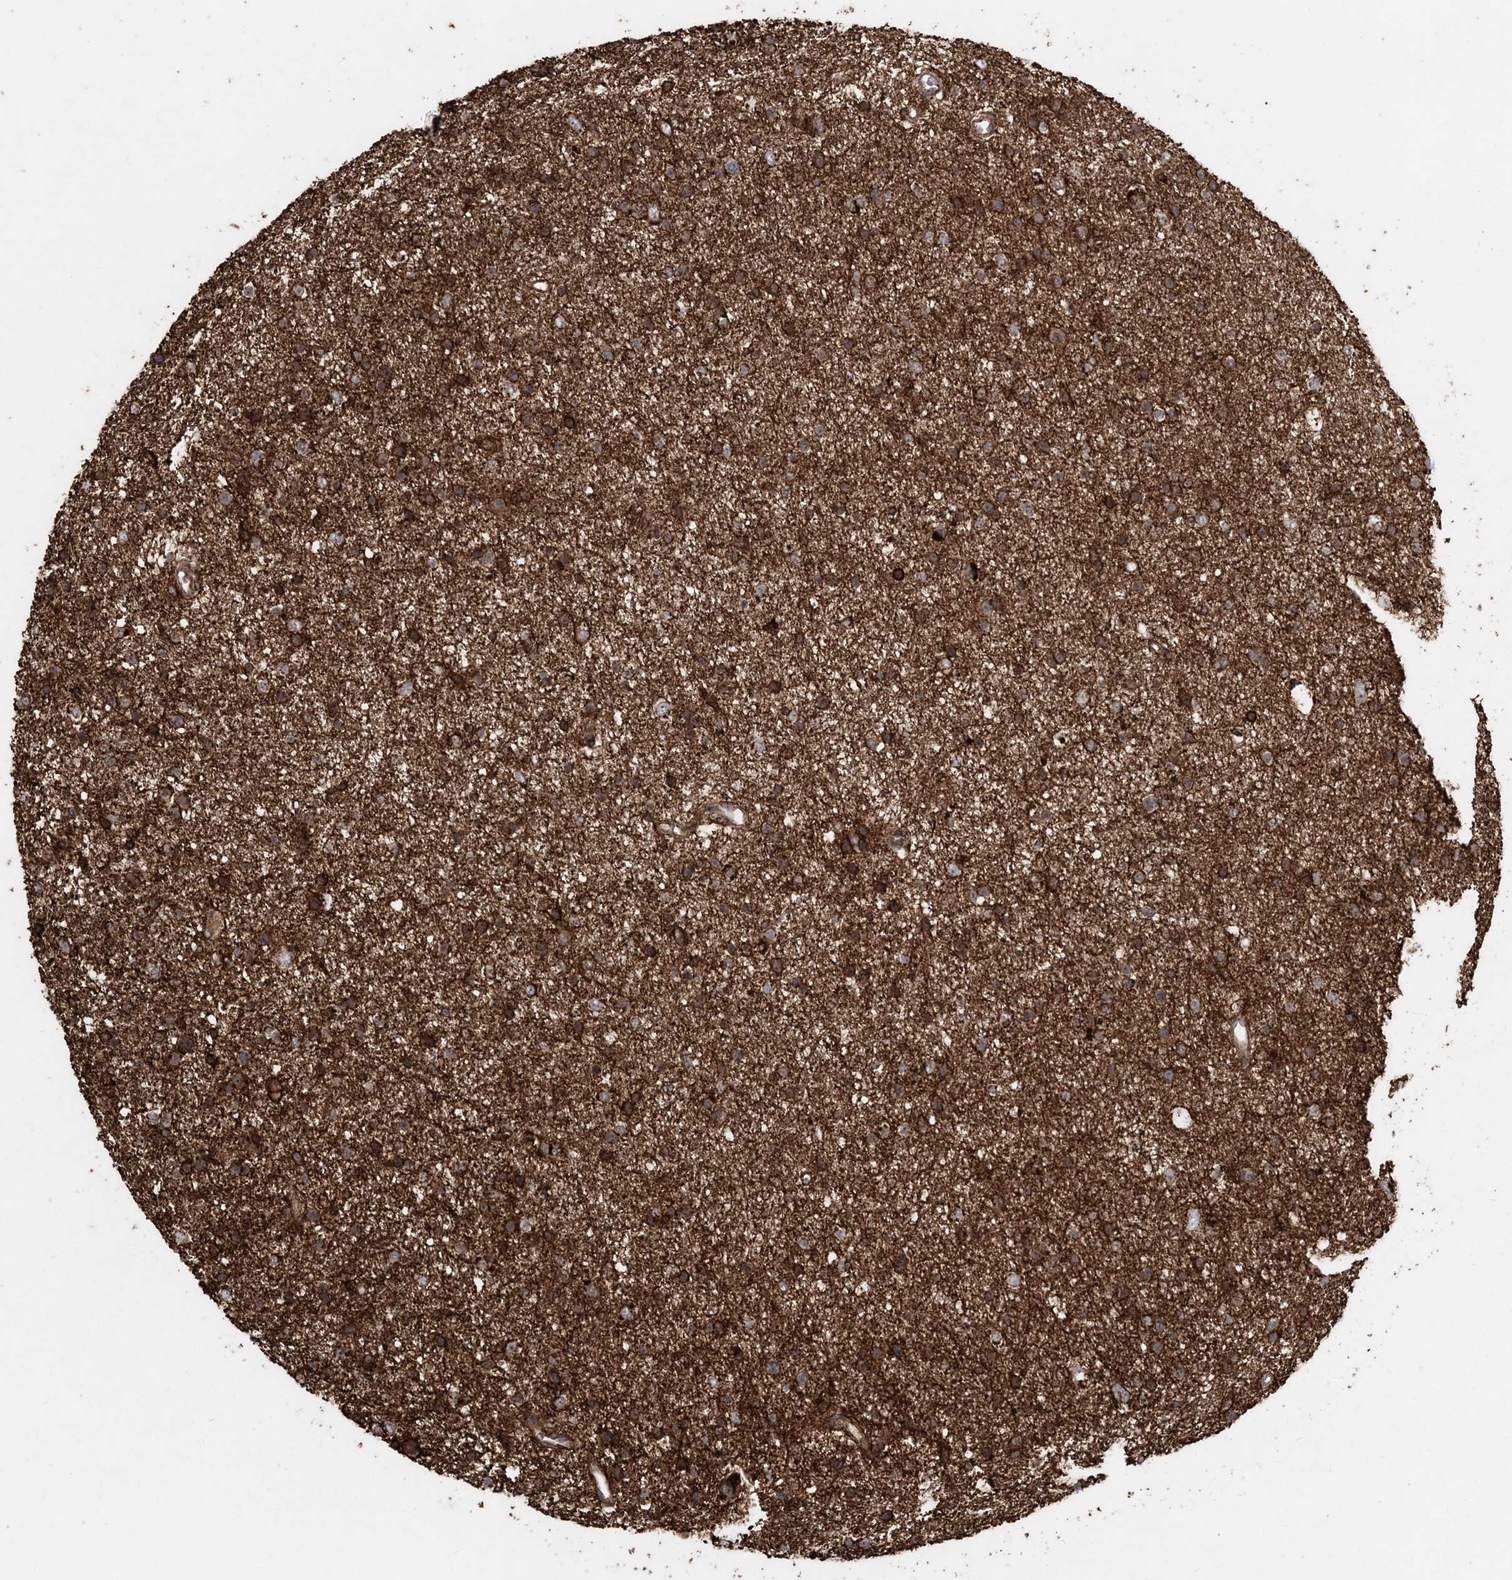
{"staining": {"intensity": "strong", "quantity": ">75%", "location": "cytoplasmic/membranous"}, "tissue": "glioma", "cell_type": "Tumor cells", "image_type": "cancer", "snomed": [{"axis": "morphology", "description": "Glioma, malignant, Low grade"}, {"axis": "topography", "description": "Brain"}], "caption": "Glioma stained for a protein (brown) displays strong cytoplasmic/membranous positive positivity in approximately >75% of tumor cells.", "gene": "LRPPRC", "patient": {"sex": "female", "age": 37}}